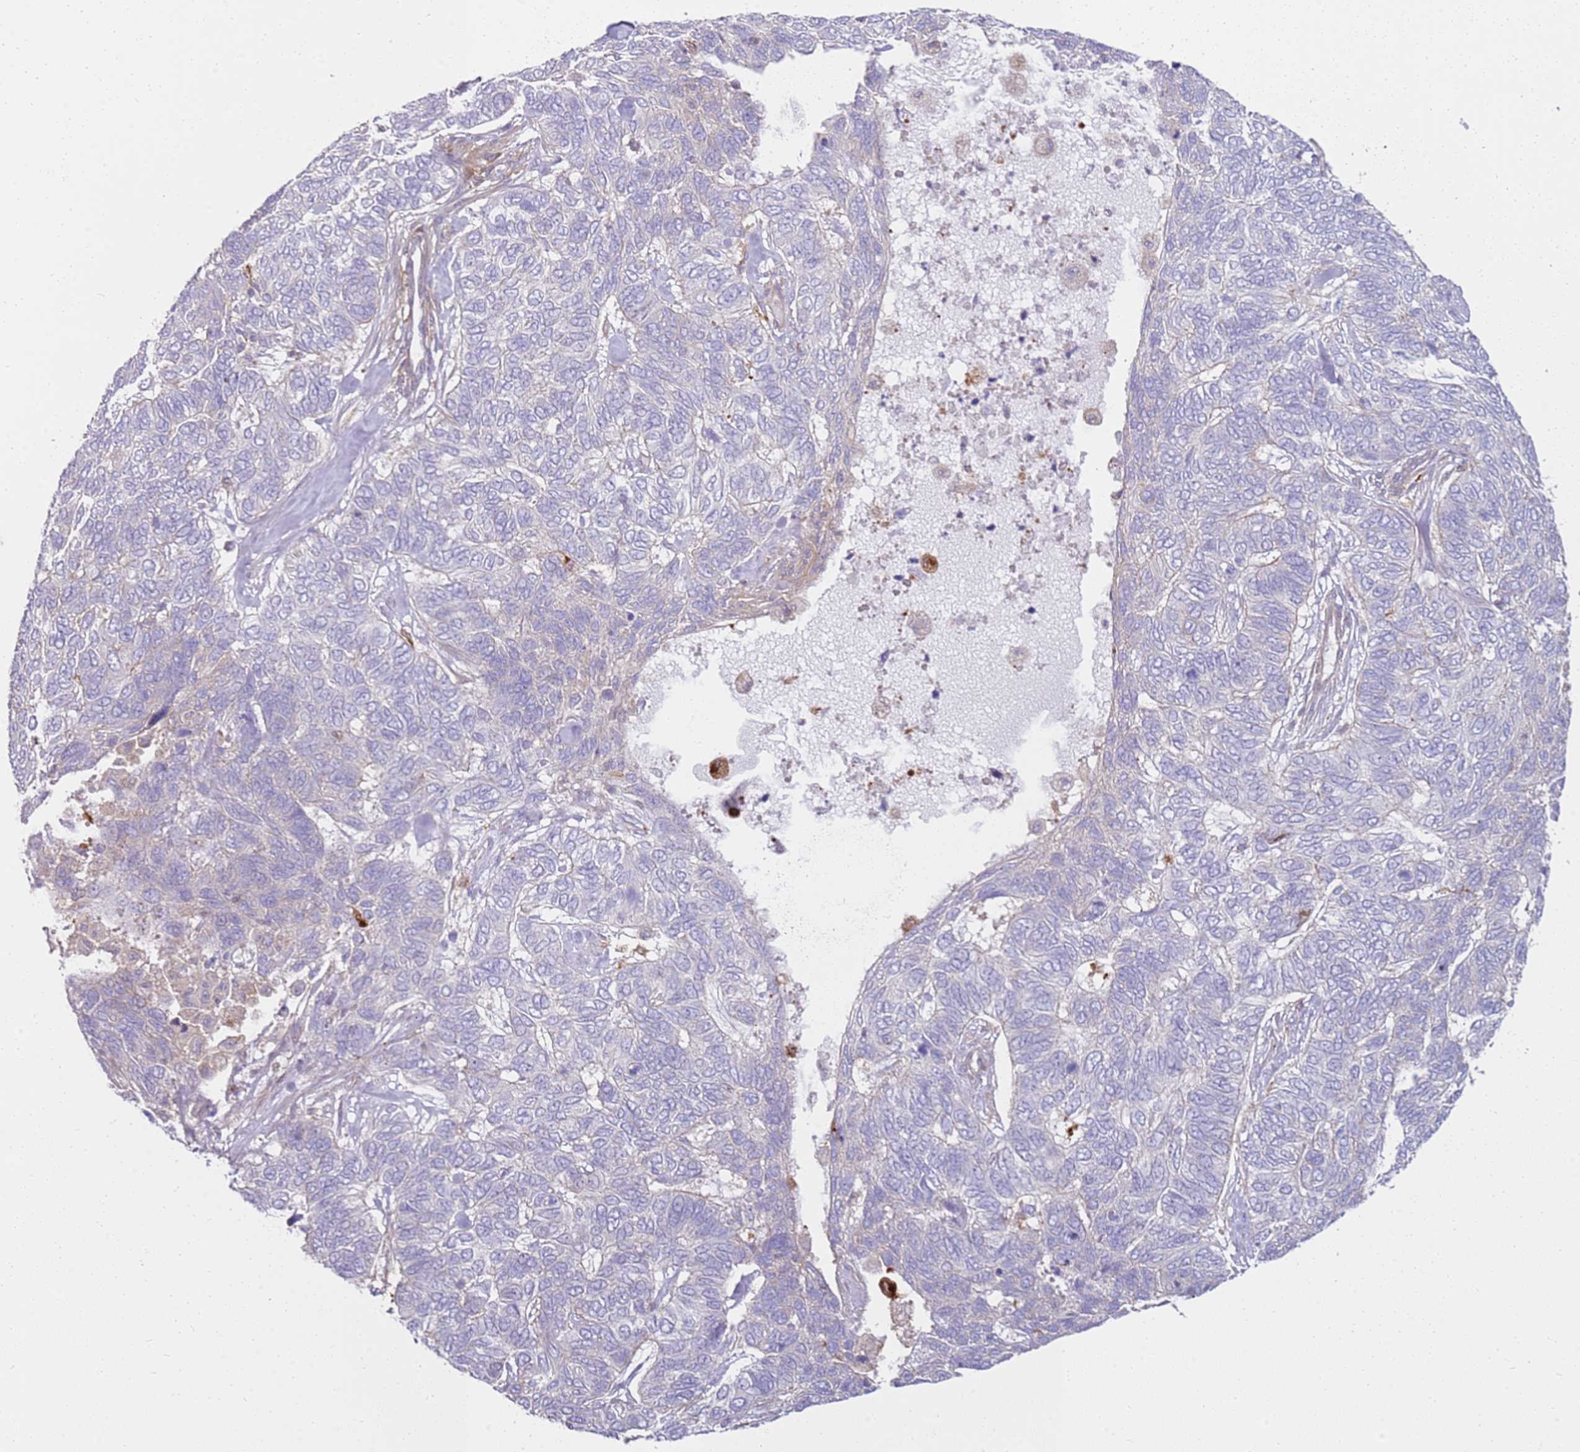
{"staining": {"intensity": "negative", "quantity": "none", "location": "none"}, "tissue": "skin cancer", "cell_type": "Tumor cells", "image_type": "cancer", "snomed": [{"axis": "morphology", "description": "Basal cell carcinoma"}, {"axis": "topography", "description": "Skin"}], "caption": "The immunohistochemistry photomicrograph has no significant staining in tumor cells of skin basal cell carcinoma tissue. (IHC, brightfield microscopy, high magnification).", "gene": "FPR1", "patient": {"sex": "female", "age": 65}}